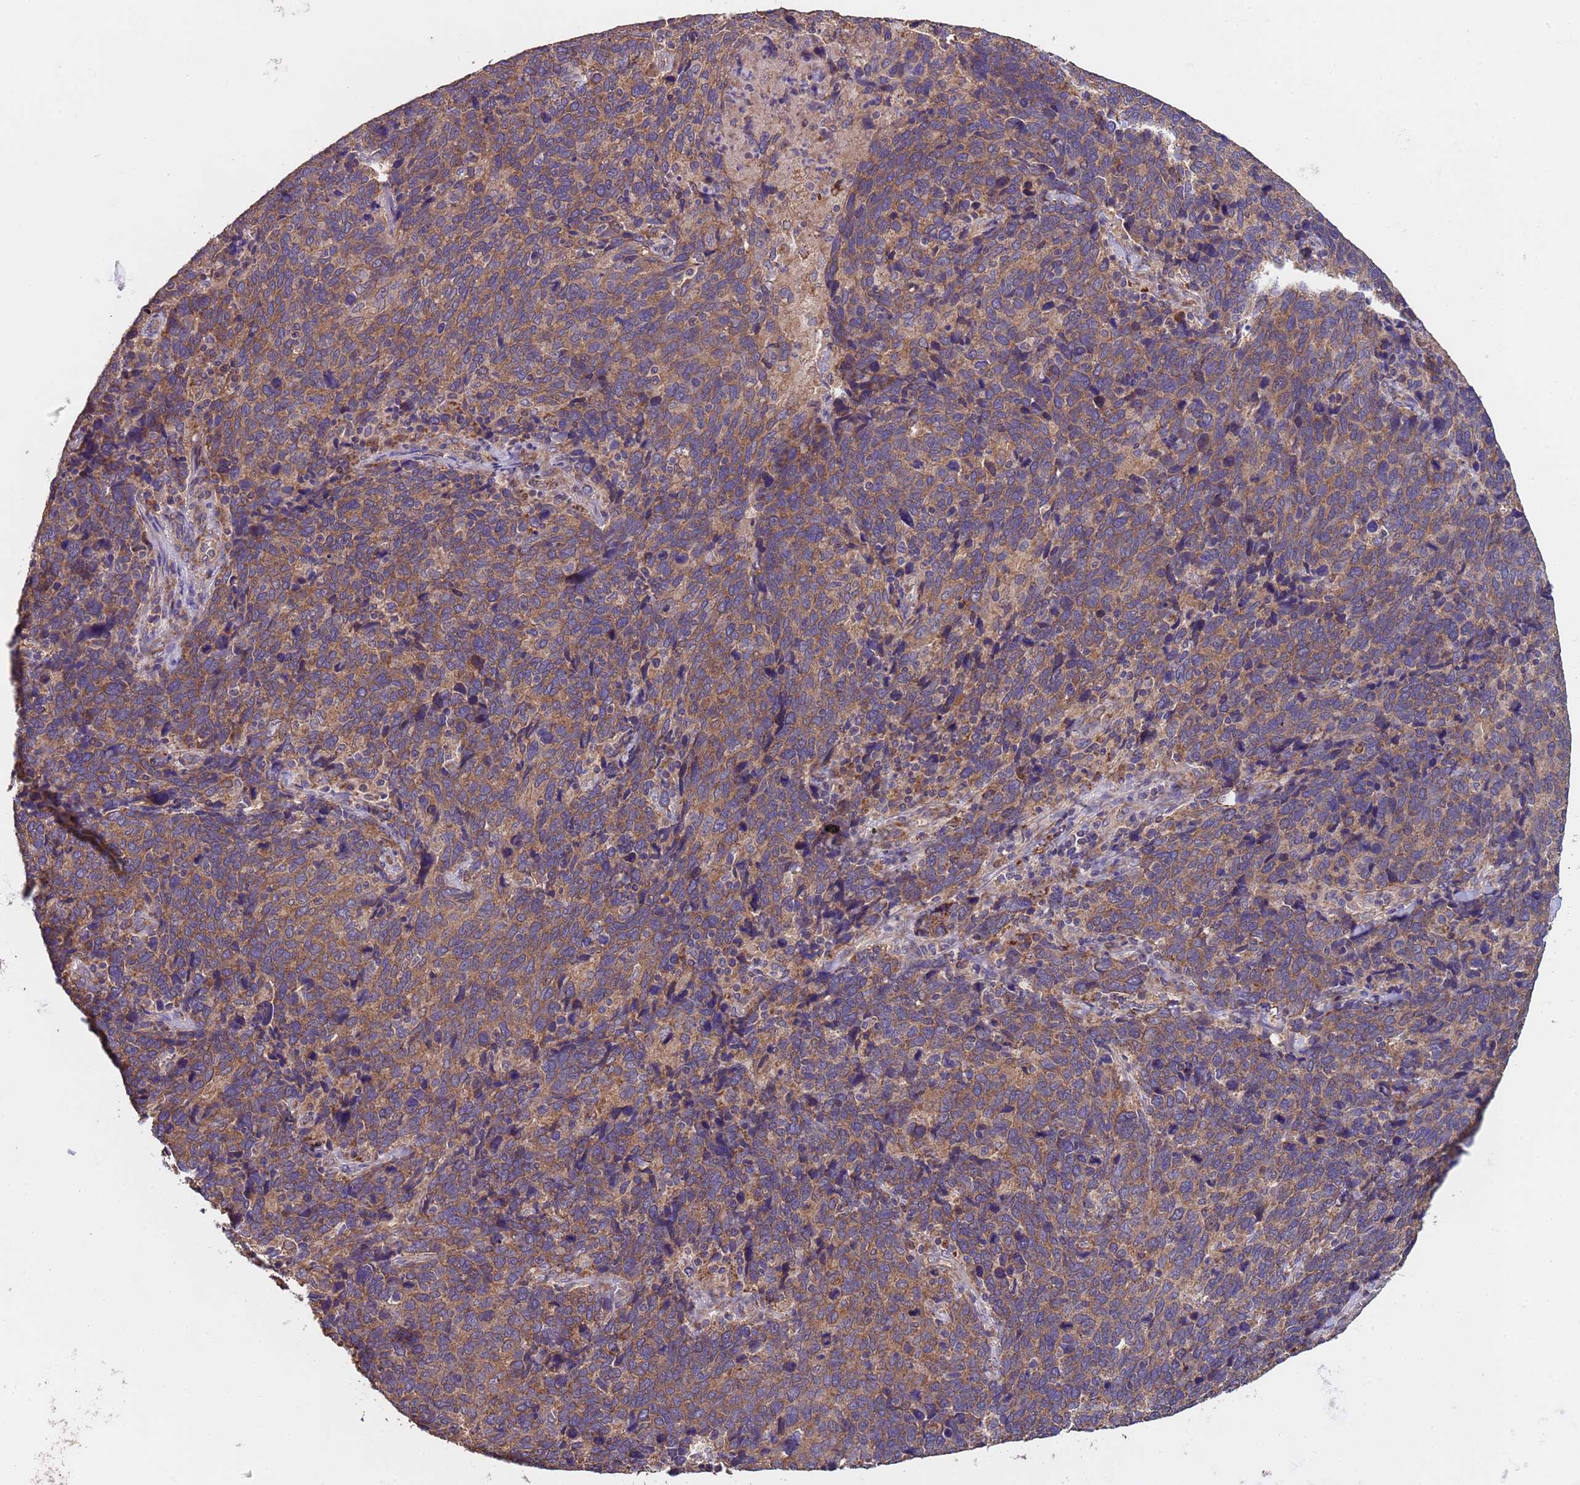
{"staining": {"intensity": "moderate", "quantity": ">75%", "location": "cytoplasmic/membranous"}, "tissue": "cervical cancer", "cell_type": "Tumor cells", "image_type": "cancer", "snomed": [{"axis": "morphology", "description": "Squamous cell carcinoma, NOS"}, {"axis": "topography", "description": "Cervix"}], "caption": "Protein staining of squamous cell carcinoma (cervical) tissue reveals moderate cytoplasmic/membranous positivity in about >75% of tumor cells. (Brightfield microscopy of DAB IHC at high magnification).", "gene": "EEF1AKMT1", "patient": {"sex": "female", "age": 41}}